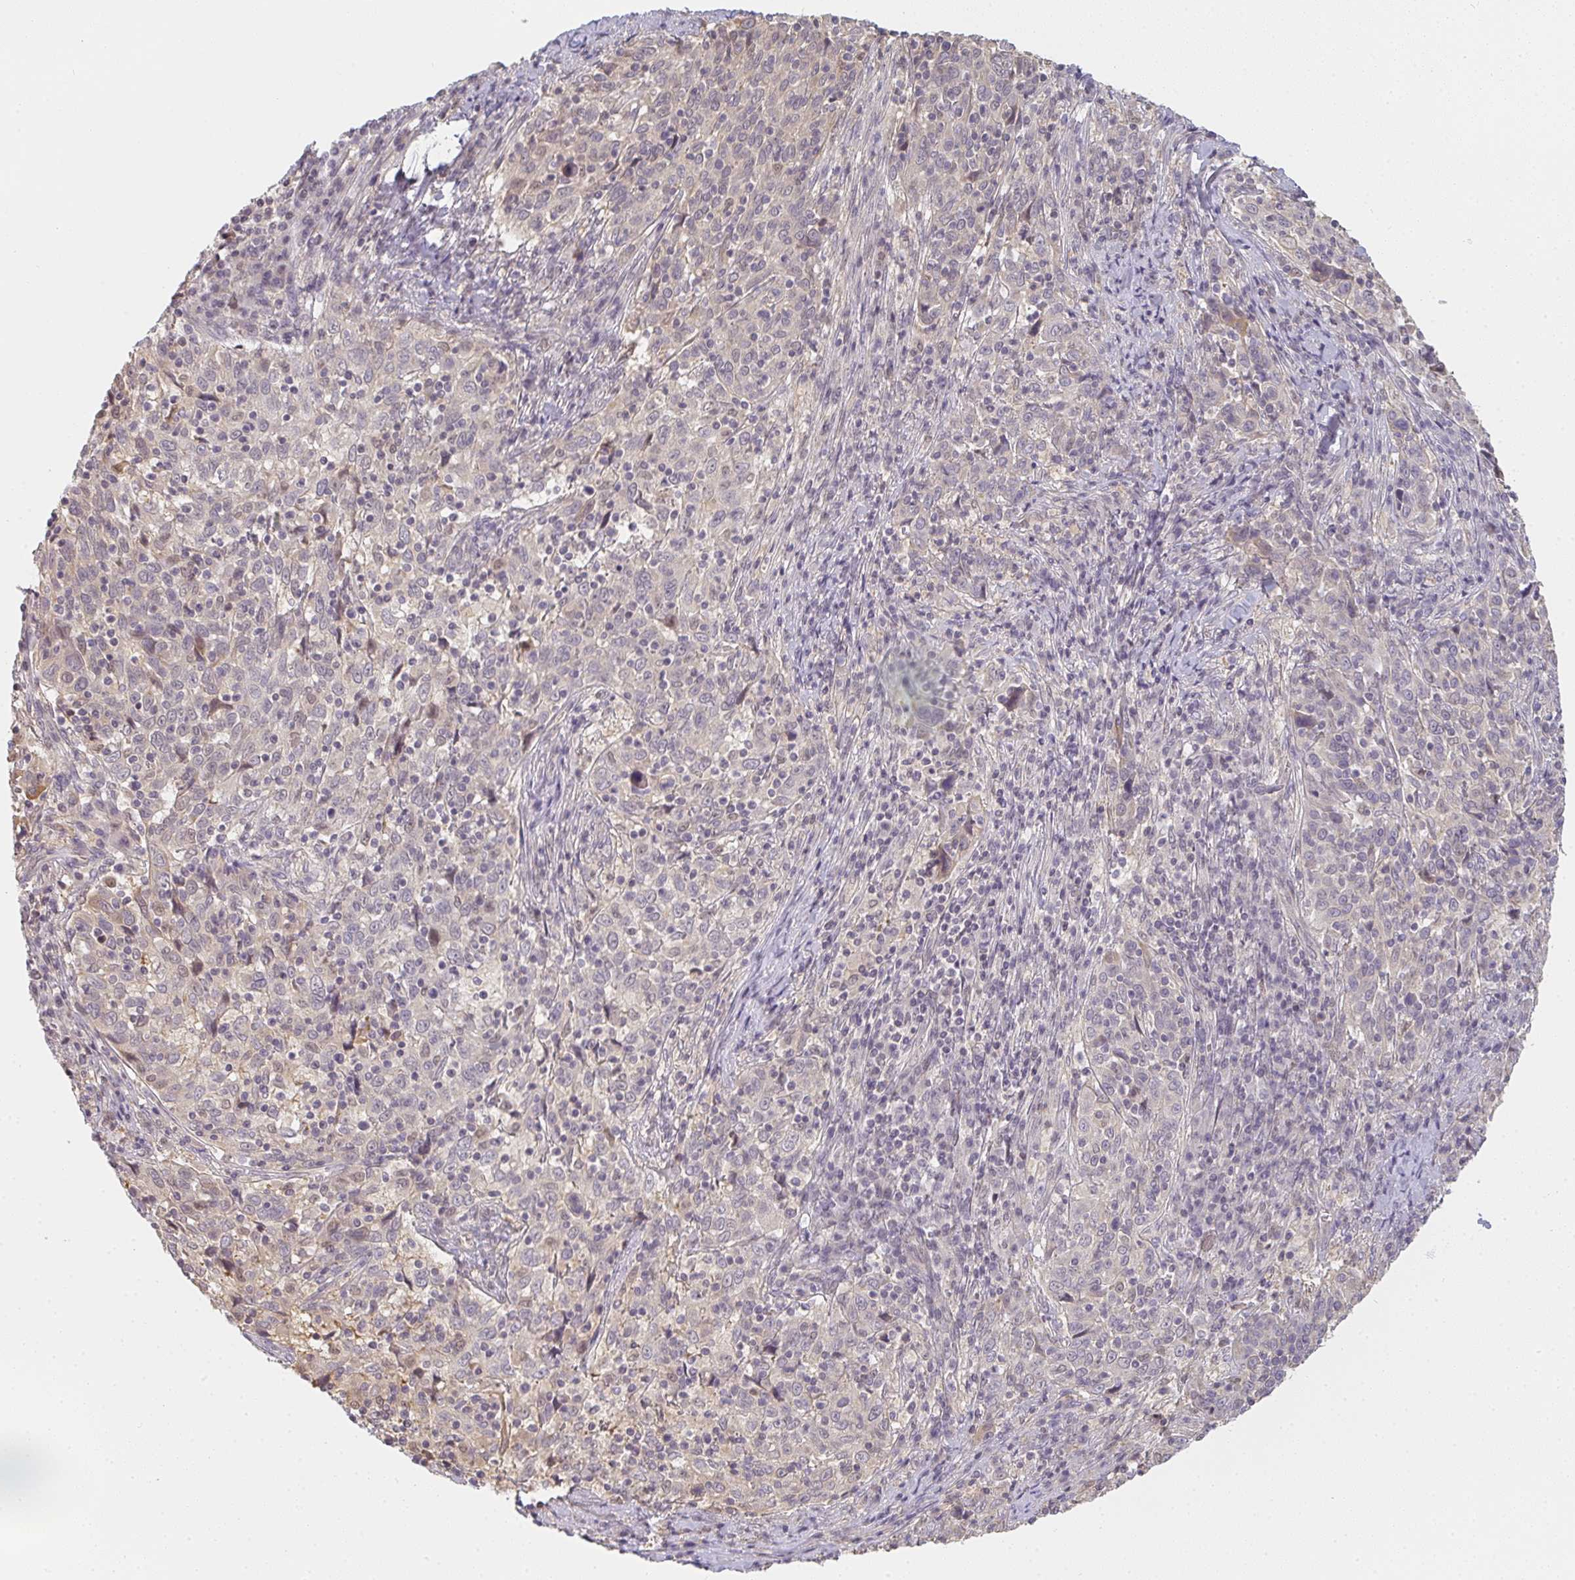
{"staining": {"intensity": "weak", "quantity": "<25%", "location": "cytoplasmic/membranous"}, "tissue": "cervical cancer", "cell_type": "Tumor cells", "image_type": "cancer", "snomed": [{"axis": "morphology", "description": "Squamous cell carcinoma, NOS"}, {"axis": "topography", "description": "Cervix"}], "caption": "This is an IHC image of cervical cancer (squamous cell carcinoma). There is no staining in tumor cells.", "gene": "GSDMB", "patient": {"sex": "female", "age": 46}}